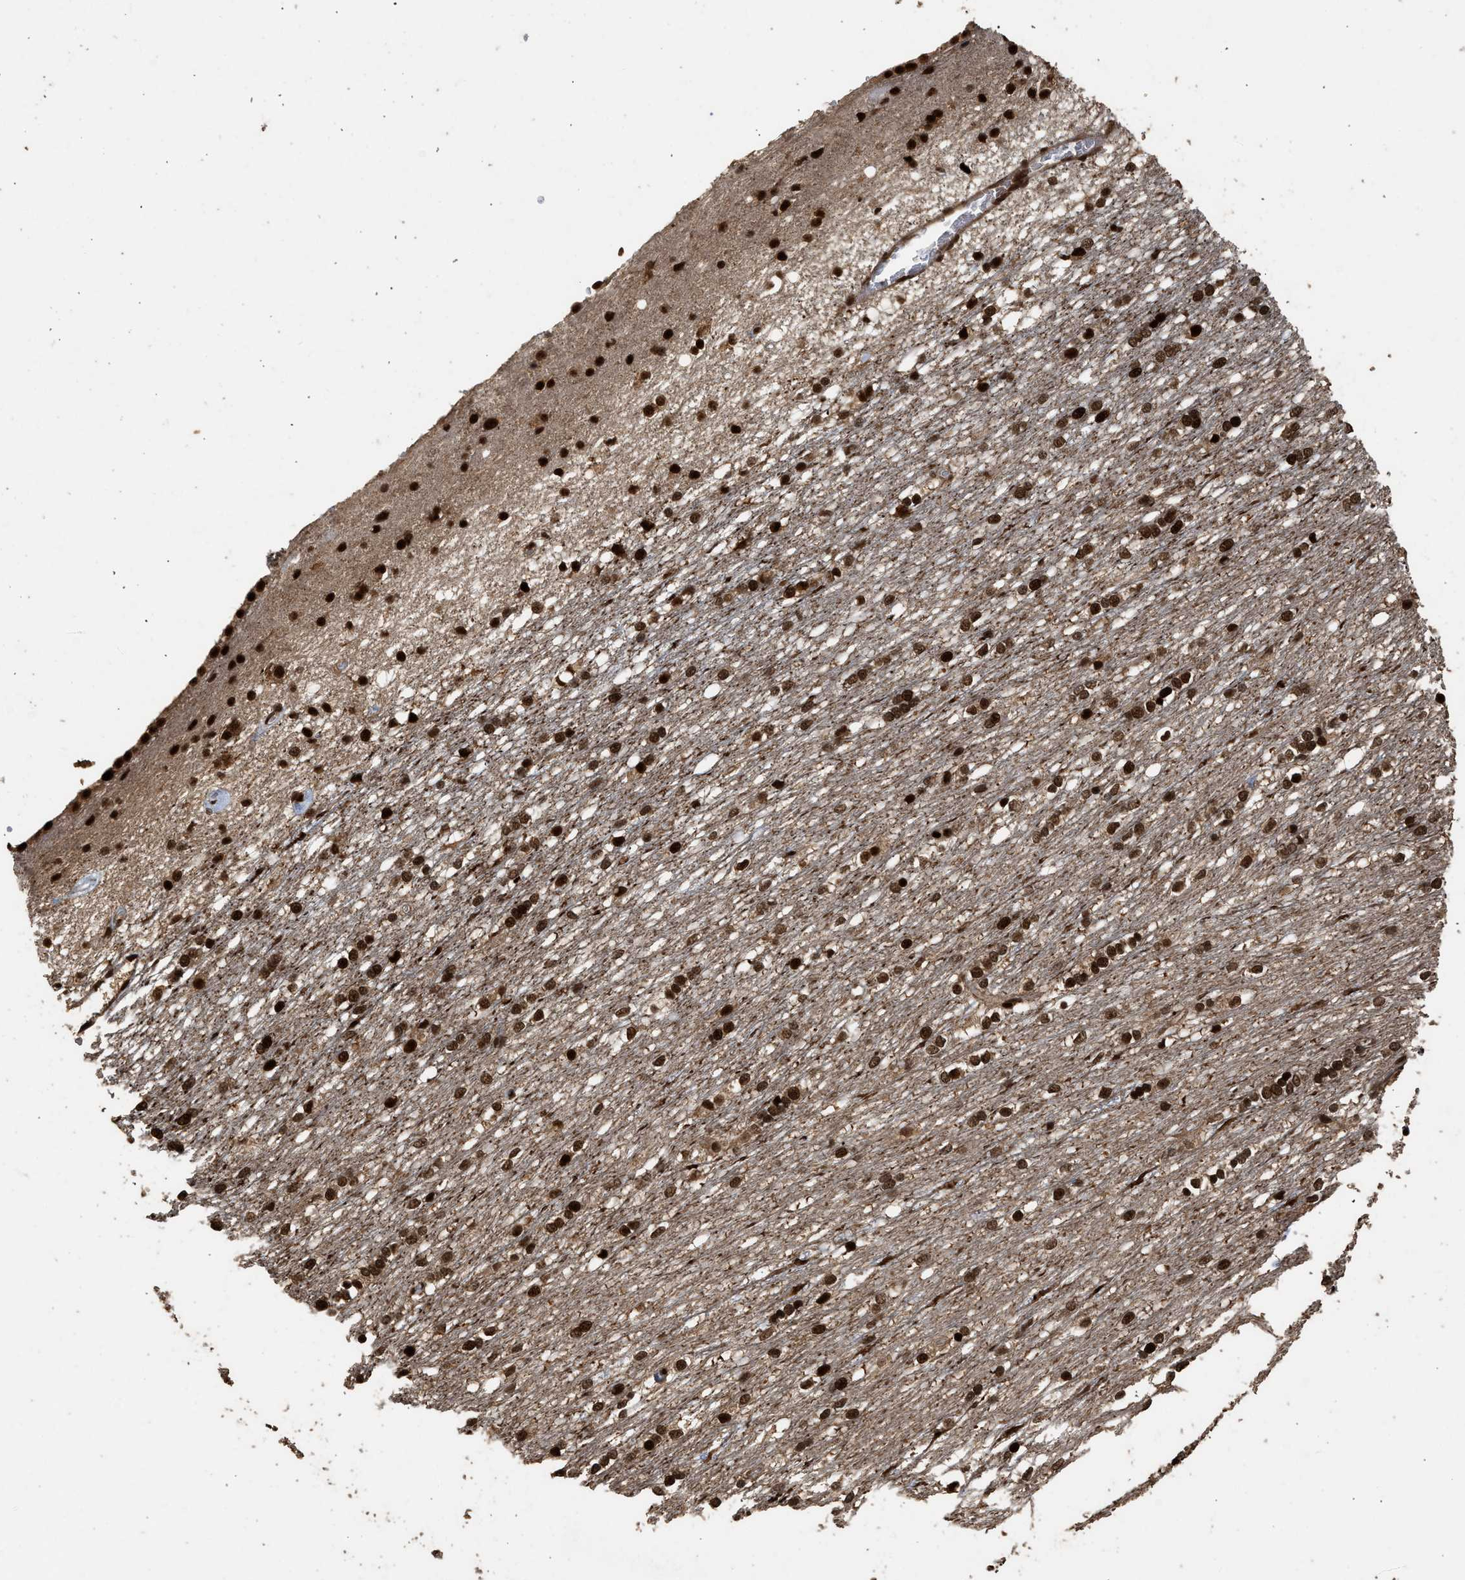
{"staining": {"intensity": "strong", "quantity": ">75%", "location": "nuclear"}, "tissue": "caudate", "cell_type": "Glial cells", "image_type": "normal", "snomed": [{"axis": "morphology", "description": "Normal tissue, NOS"}, {"axis": "topography", "description": "Lateral ventricle wall"}], "caption": "An image of human caudate stained for a protein exhibits strong nuclear brown staining in glial cells.", "gene": "PPP4R3B", "patient": {"sex": "female", "age": 19}}